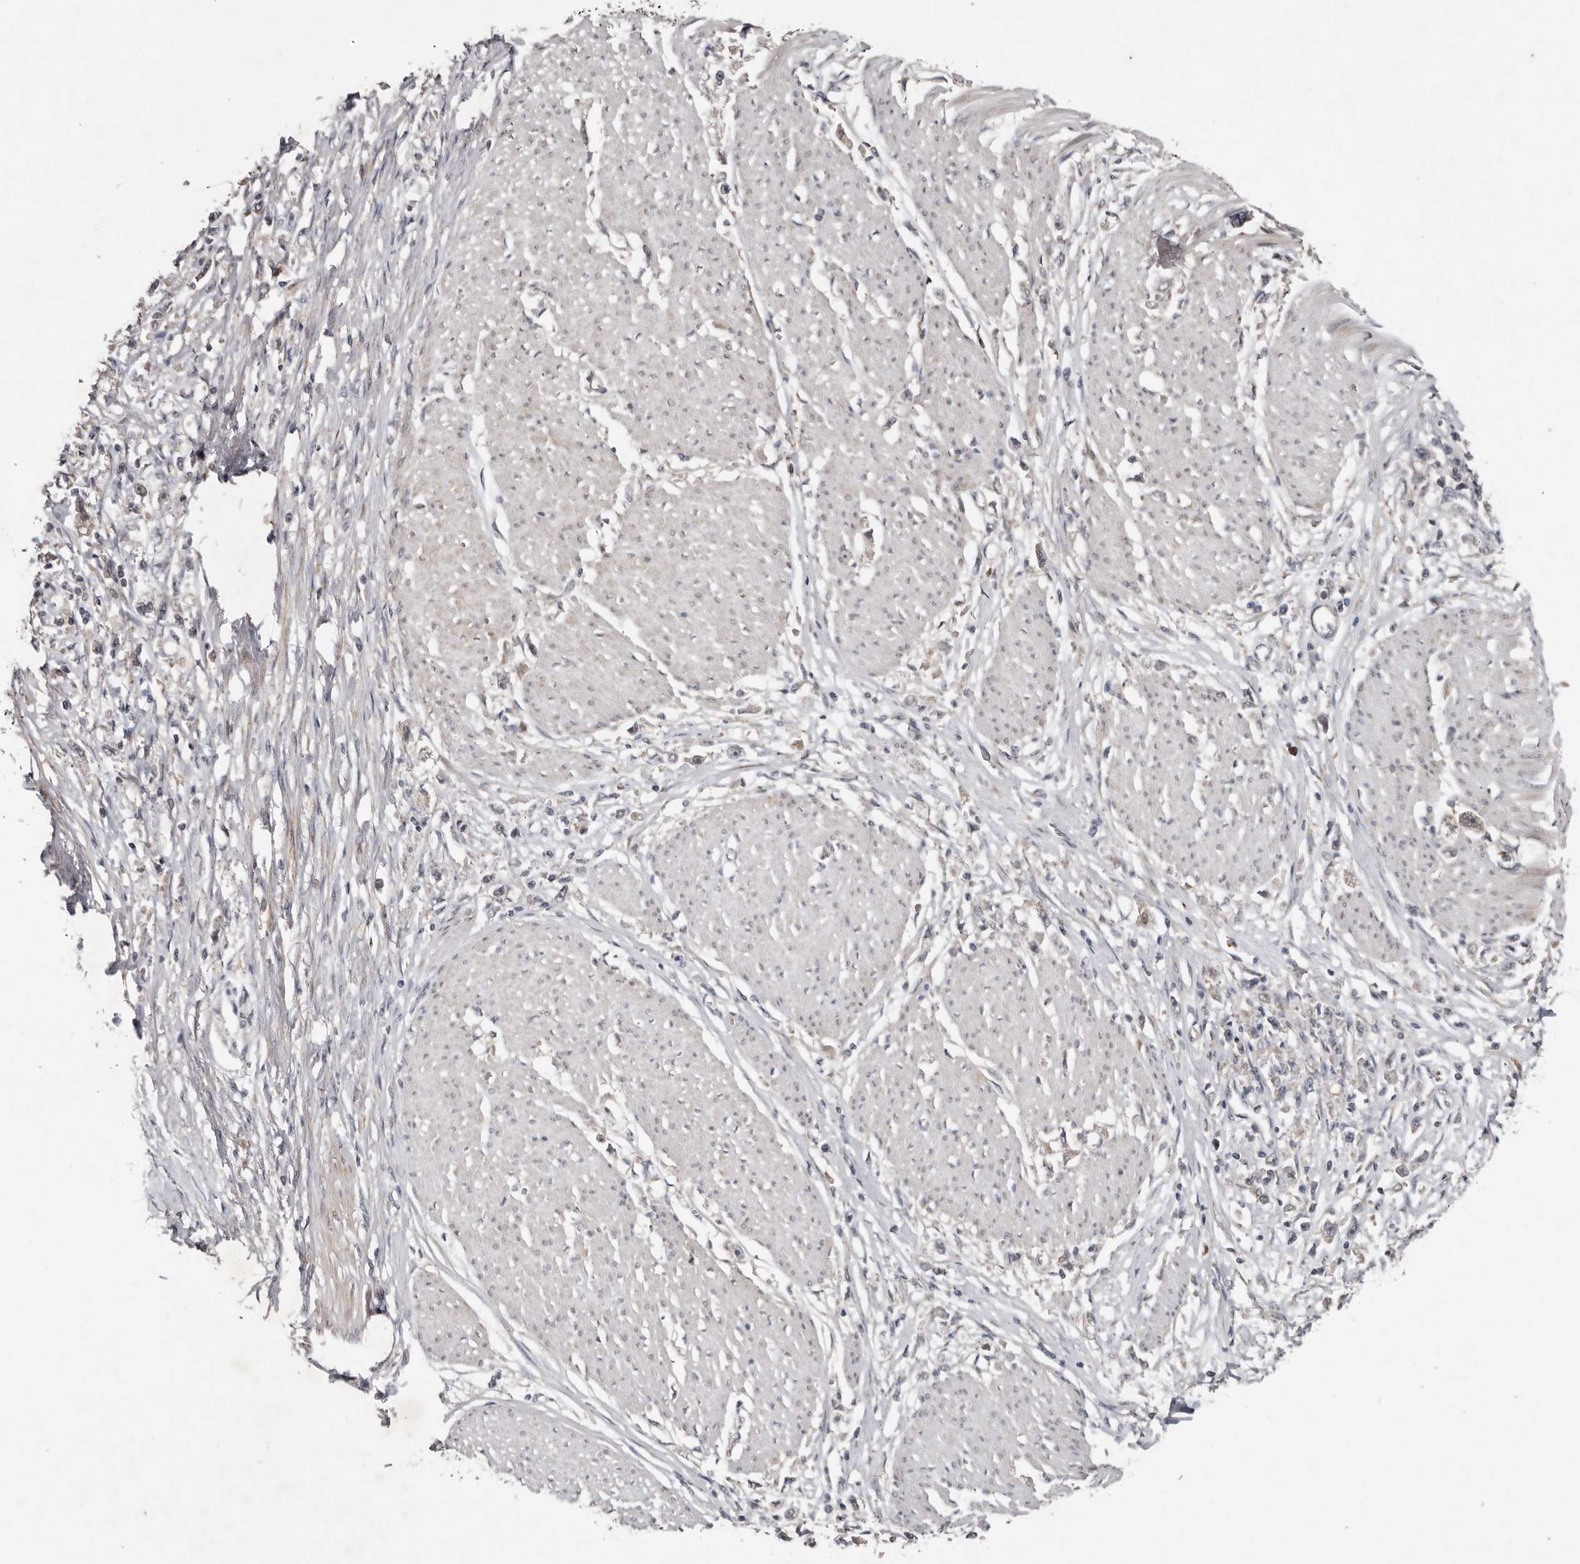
{"staining": {"intensity": "negative", "quantity": "none", "location": "none"}, "tissue": "stomach cancer", "cell_type": "Tumor cells", "image_type": "cancer", "snomed": [{"axis": "morphology", "description": "Adenocarcinoma, NOS"}, {"axis": "topography", "description": "Stomach"}], "caption": "High magnification brightfield microscopy of stomach adenocarcinoma stained with DAB (3,3'-diaminobenzidine) (brown) and counterstained with hematoxylin (blue): tumor cells show no significant positivity.", "gene": "CHML", "patient": {"sex": "female", "age": 59}}